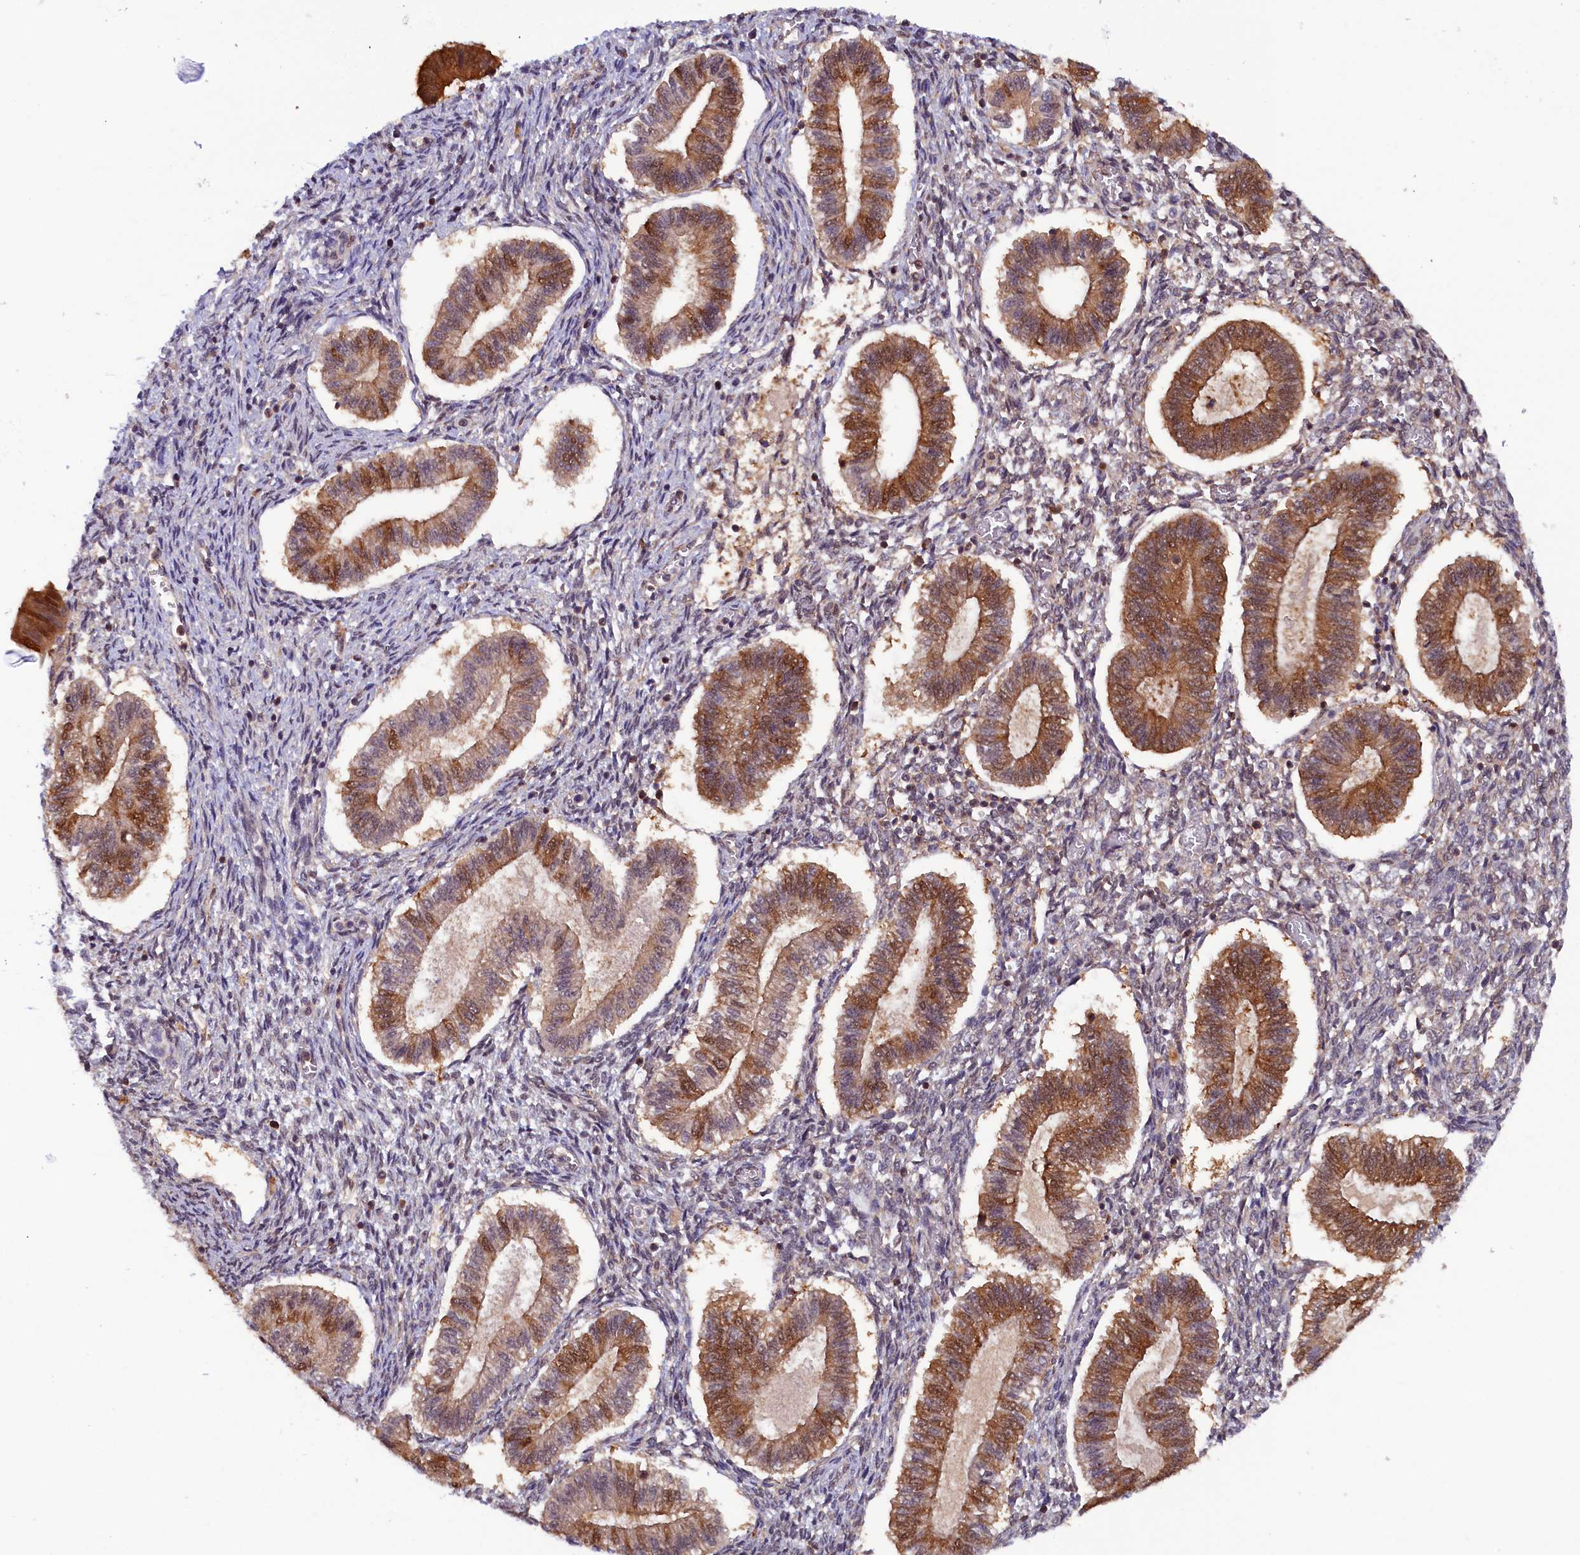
{"staining": {"intensity": "weak", "quantity": "<25%", "location": "cytoplasmic/membranous,nuclear"}, "tissue": "endometrium", "cell_type": "Cells in endometrial stroma", "image_type": "normal", "snomed": [{"axis": "morphology", "description": "Normal tissue, NOS"}, {"axis": "topography", "description": "Endometrium"}], "caption": "Immunohistochemistry of benign human endometrium exhibits no positivity in cells in endometrial stroma. The staining is performed using DAB brown chromogen with nuclei counter-stained in using hematoxylin.", "gene": "JPT2", "patient": {"sex": "female", "age": 25}}